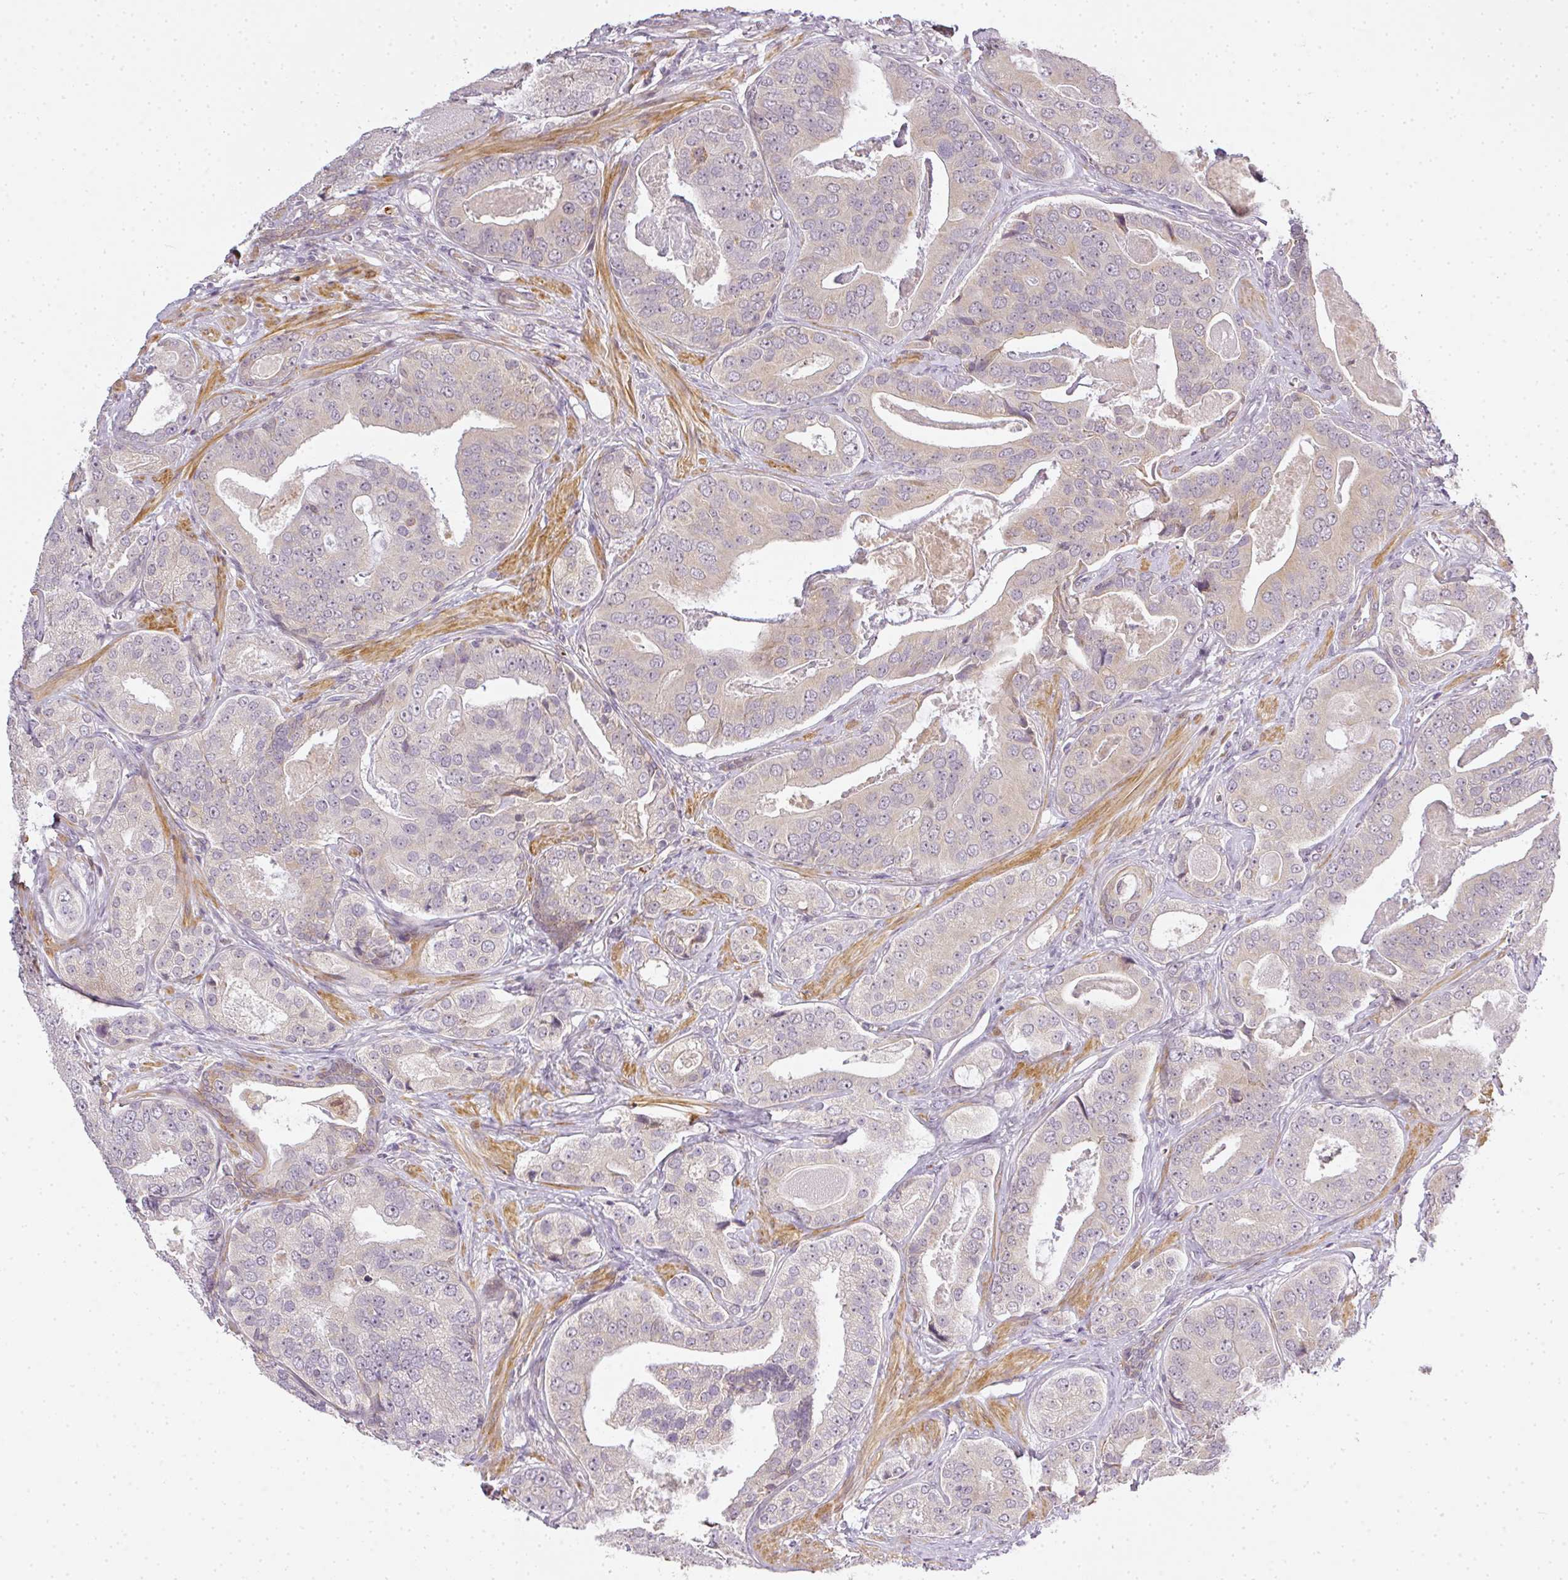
{"staining": {"intensity": "negative", "quantity": "none", "location": "none"}, "tissue": "prostate cancer", "cell_type": "Tumor cells", "image_type": "cancer", "snomed": [{"axis": "morphology", "description": "Adenocarcinoma, High grade"}, {"axis": "topography", "description": "Prostate"}], "caption": "Immunohistochemical staining of high-grade adenocarcinoma (prostate) exhibits no significant positivity in tumor cells. (DAB immunohistochemistry (IHC), high magnification).", "gene": "MED19", "patient": {"sex": "male", "age": 71}}